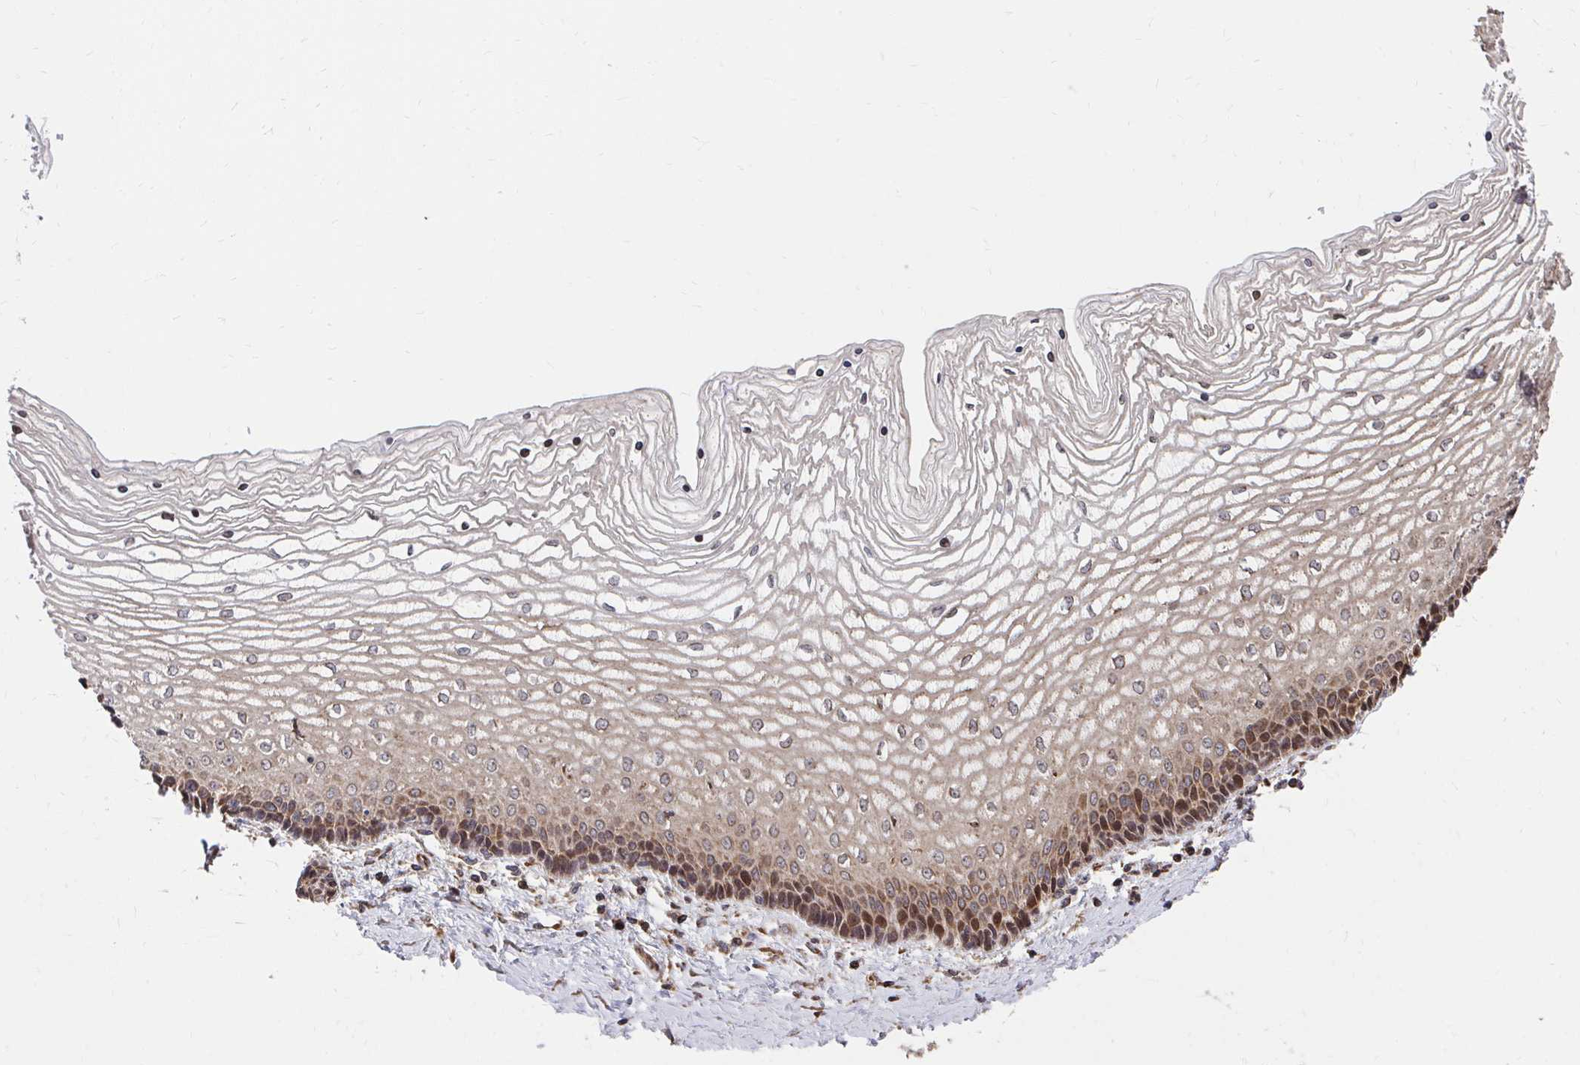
{"staining": {"intensity": "moderate", "quantity": "25%-75%", "location": "cytoplasmic/membranous"}, "tissue": "vagina", "cell_type": "Squamous epithelial cells", "image_type": "normal", "snomed": [{"axis": "morphology", "description": "Normal tissue, NOS"}, {"axis": "topography", "description": "Vagina"}], "caption": "IHC of normal vagina displays medium levels of moderate cytoplasmic/membranous staining in approximately 25%-75% of squamous epithelial cells.", "gene": "FAM89A", "patient": {"sex": "female", "age": 45}}